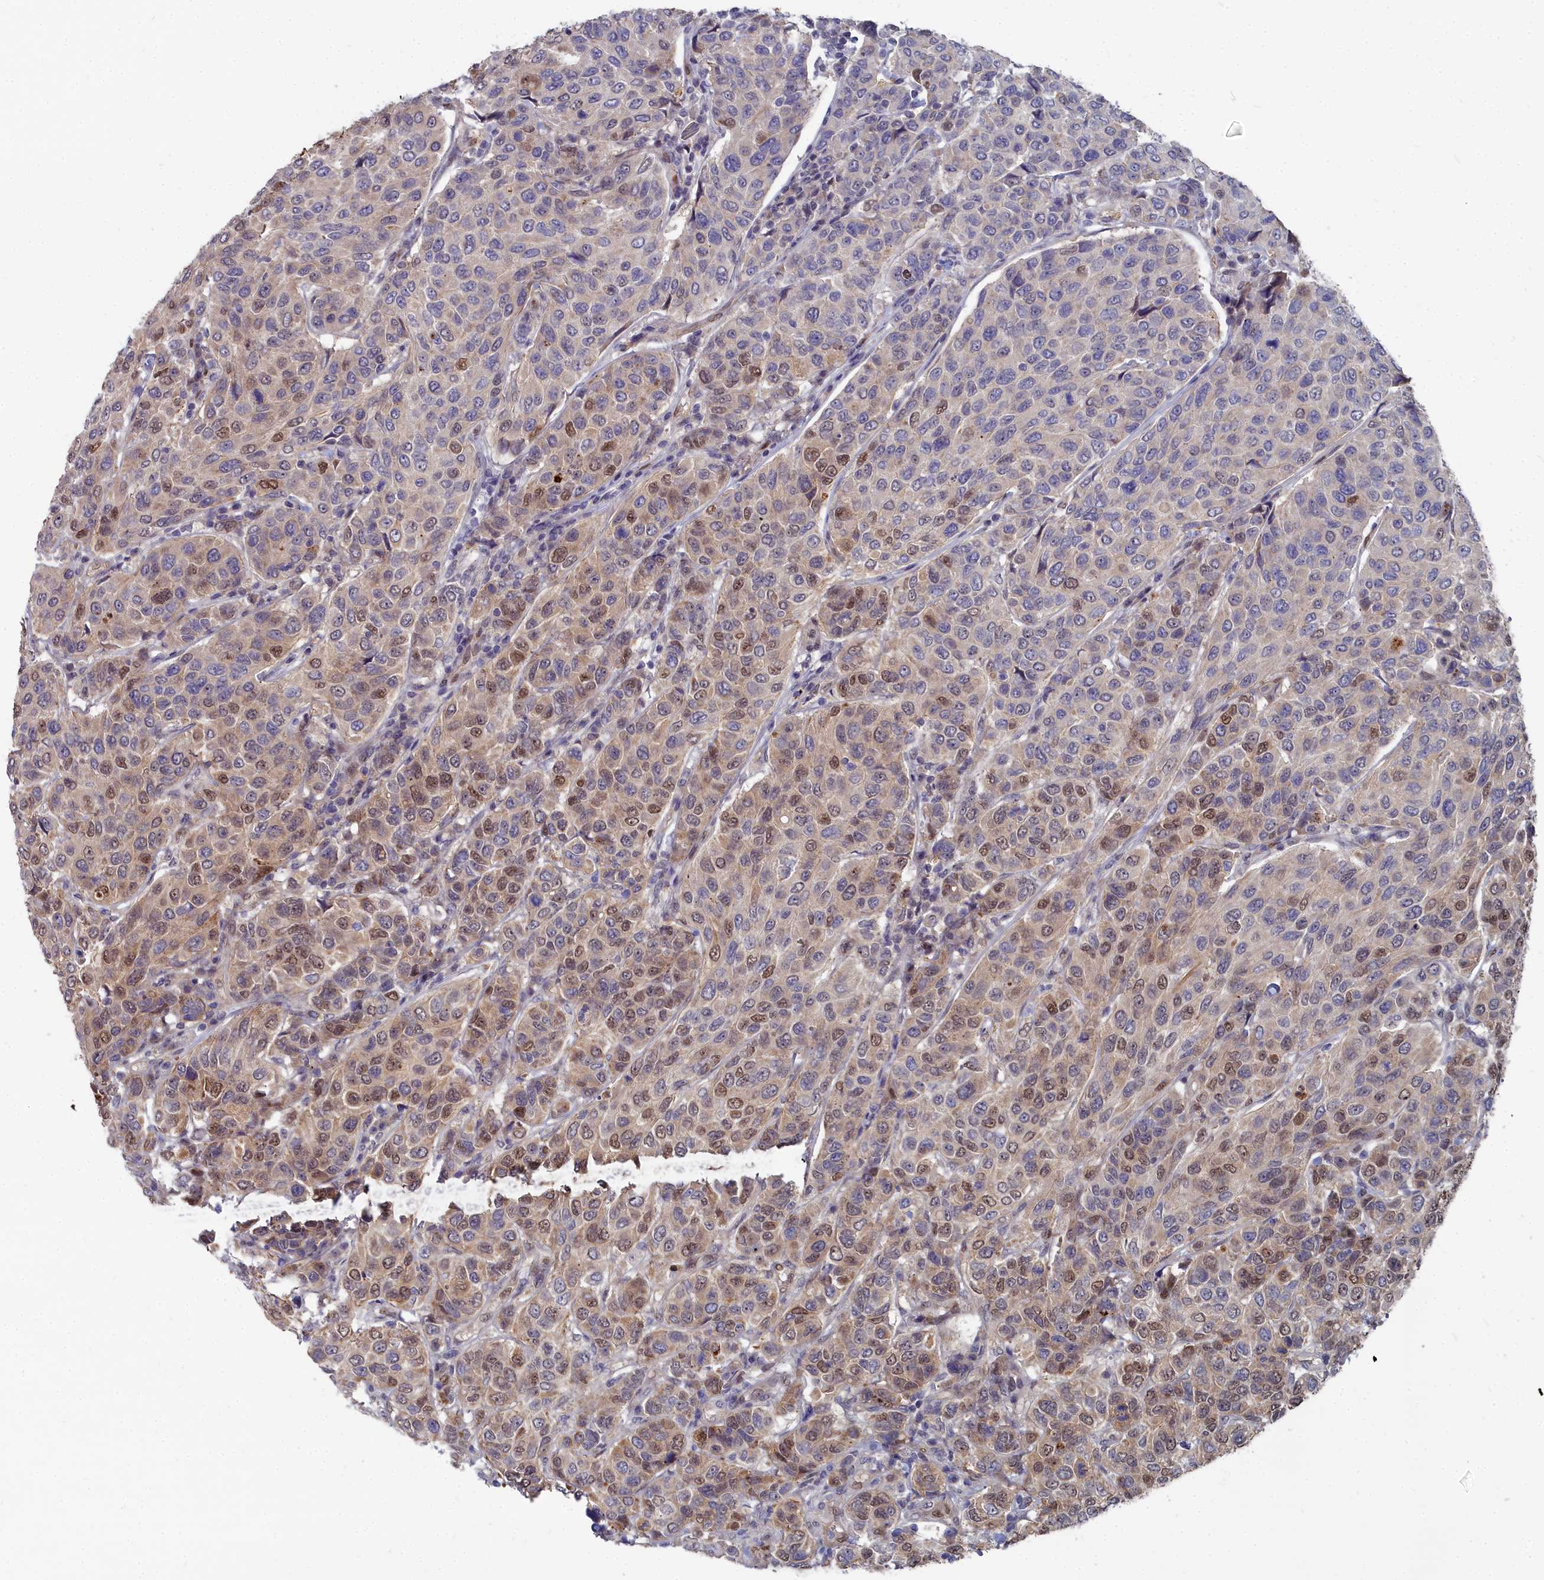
{"staining": {"intensity": "moderate", "quantity": "25%-75%", "location": "nuclear"}, "tissue": "breast cancer", "cell_type": "Tumor cells", "image_type": "cancer", "snomed": [{"axis": "morphology", "description": "Duct carcinoma"}, {"axis": "topography", "description": "Breast"}], "caption": "Moderate nuclear staining for a protein is appreciated in about 25%-75% of tumor cells of breast invasive ductal carcinoma using immunohistochemistry.", "gene": "RPS27A", "patient": {"sex": "female", "age": 55}}